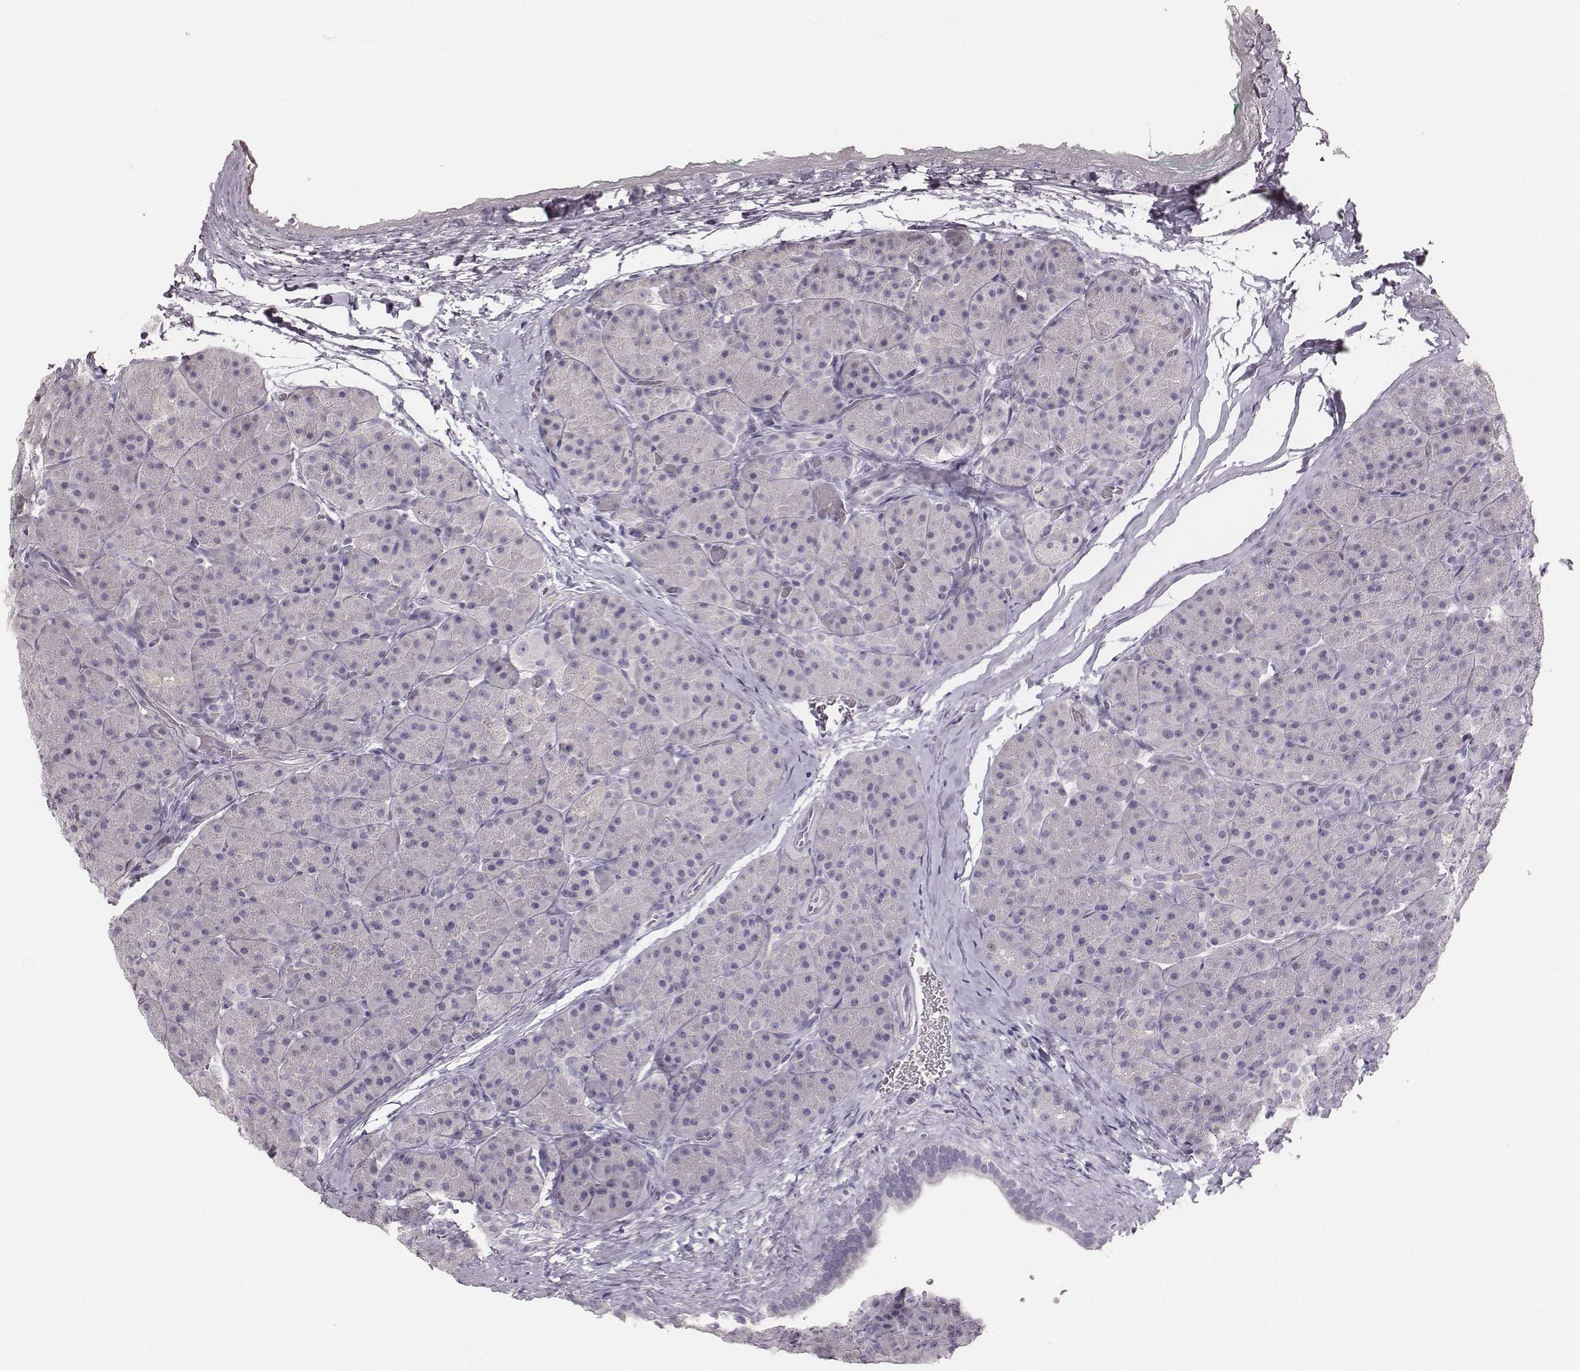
{"staining": {"intensity": "negative", "quantity": "none", "location": "none"}, "tissue": "pancreas", "cell_type": "Exocrine glandular cells", "image_type": "normal", "snomed": [{"axis": "morphology", "description": "Normal tissue, NOS"}, {"axis": "topography", "description": "Pancreas"}], "caption": "Immunohistochemistry (IHC) histopathology image of normal pancreas: pancreas stained with DAB displays no significant protein expression in exocrine glandular cells.", "gene": "ADGRF4", "patient": {"sex": "male", "age": 57}}